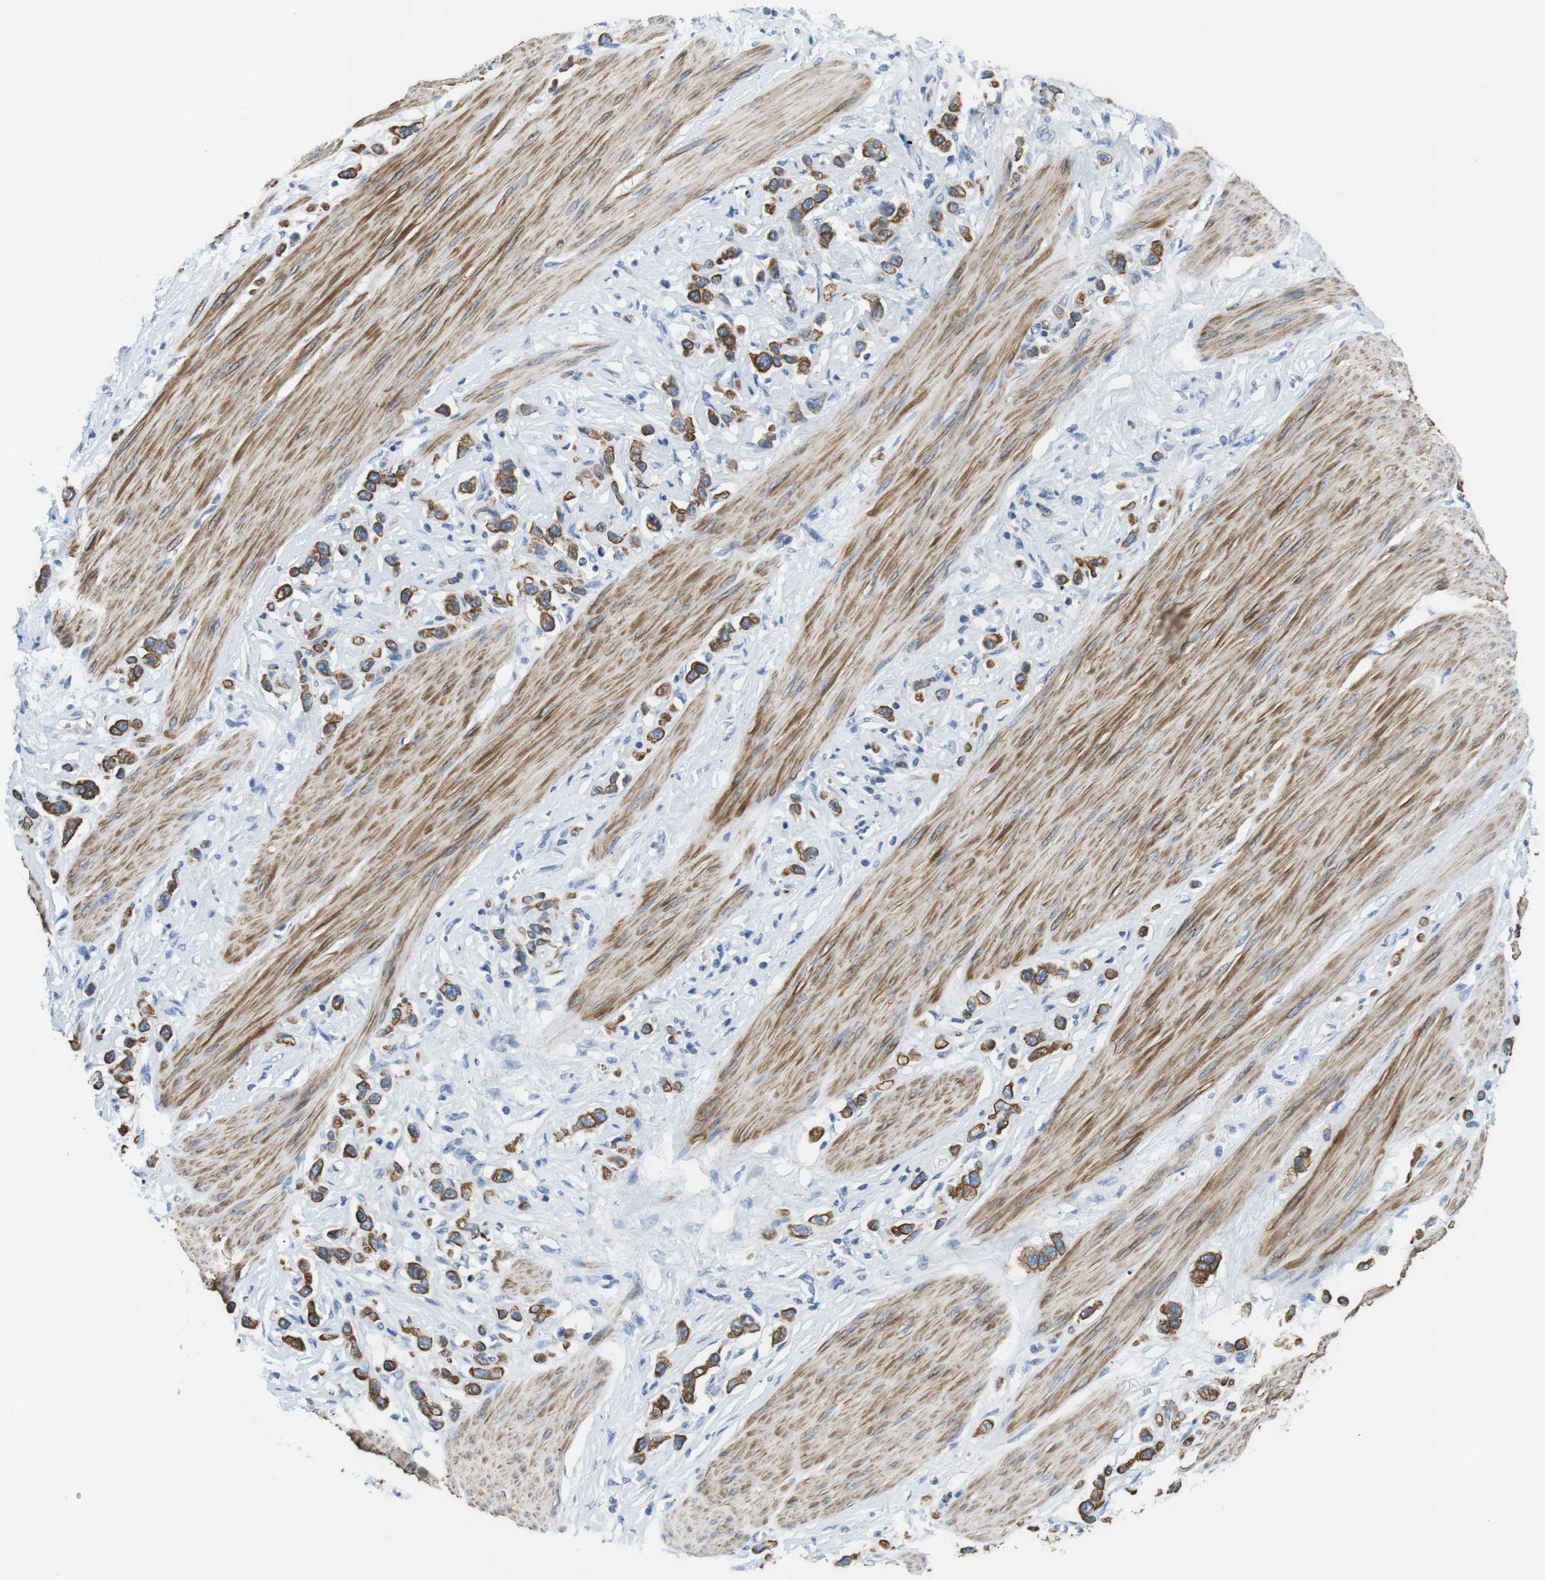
{"staining": {"intensity": "strong", "quantity": ">75%", "location": "cytoplasmic/membranous"}, "tissue": "stomach cancer", "cell_type": "Tumor cells", "image_type": "cancer", "snomed": [{"axis": "morphology", "description": "Adenocarcinoma, NOS"}, {"axis": "topography", "description": "Stomach"}], "caption": "Immunohistochemical staining of stomach adenocarcinoma demonstrates high levels of strong cytoplasmic/membranous positivity in approximately >75% of tumor cells.", "gene": "UNC5CL", "patient": {"sex": "female", "age": 65}}